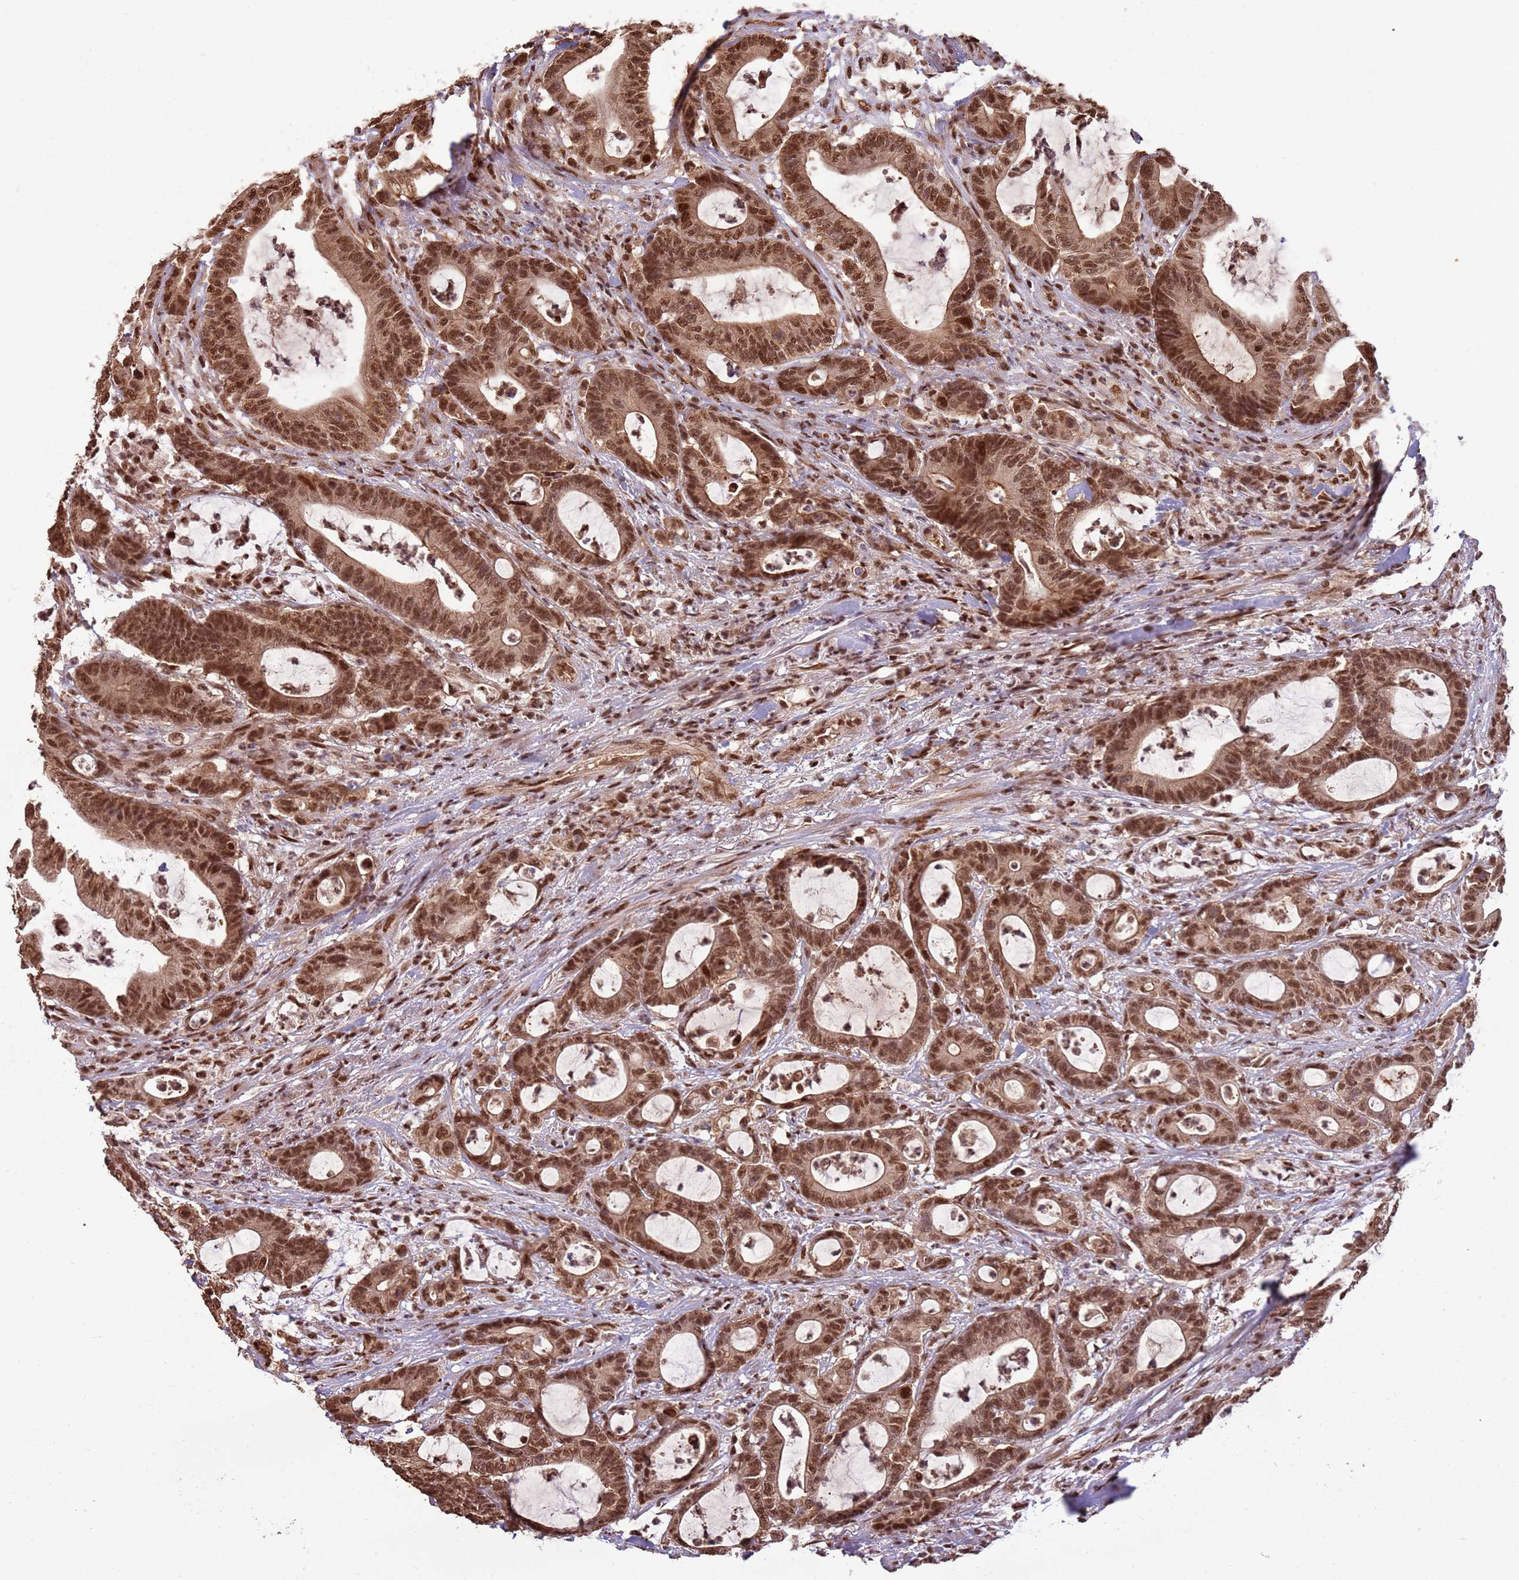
{"staining": {"intensity": "strong", "quantity": ">75%", "location": "nuclear"}, "tissue": "colorectal cancer", "cell_type": "Tumor cells", "image_type": "cancer", "snomed": [{"axis": "morphology", "description": "Adenocarcinoma, NOS"}, {"axis": "topography", "description": "Colon"}], "caption": "This histopathology image reveals colorectal cancer (adenocarcinoma) stained with immunohistochemistry to label a protein in brown. The nuclear of tumor cells show strong positivity for the protein. Nuclei are counter-stained blue.", "gene": "ZBTB12", "patient": {"sex": "female", "age": 84}}